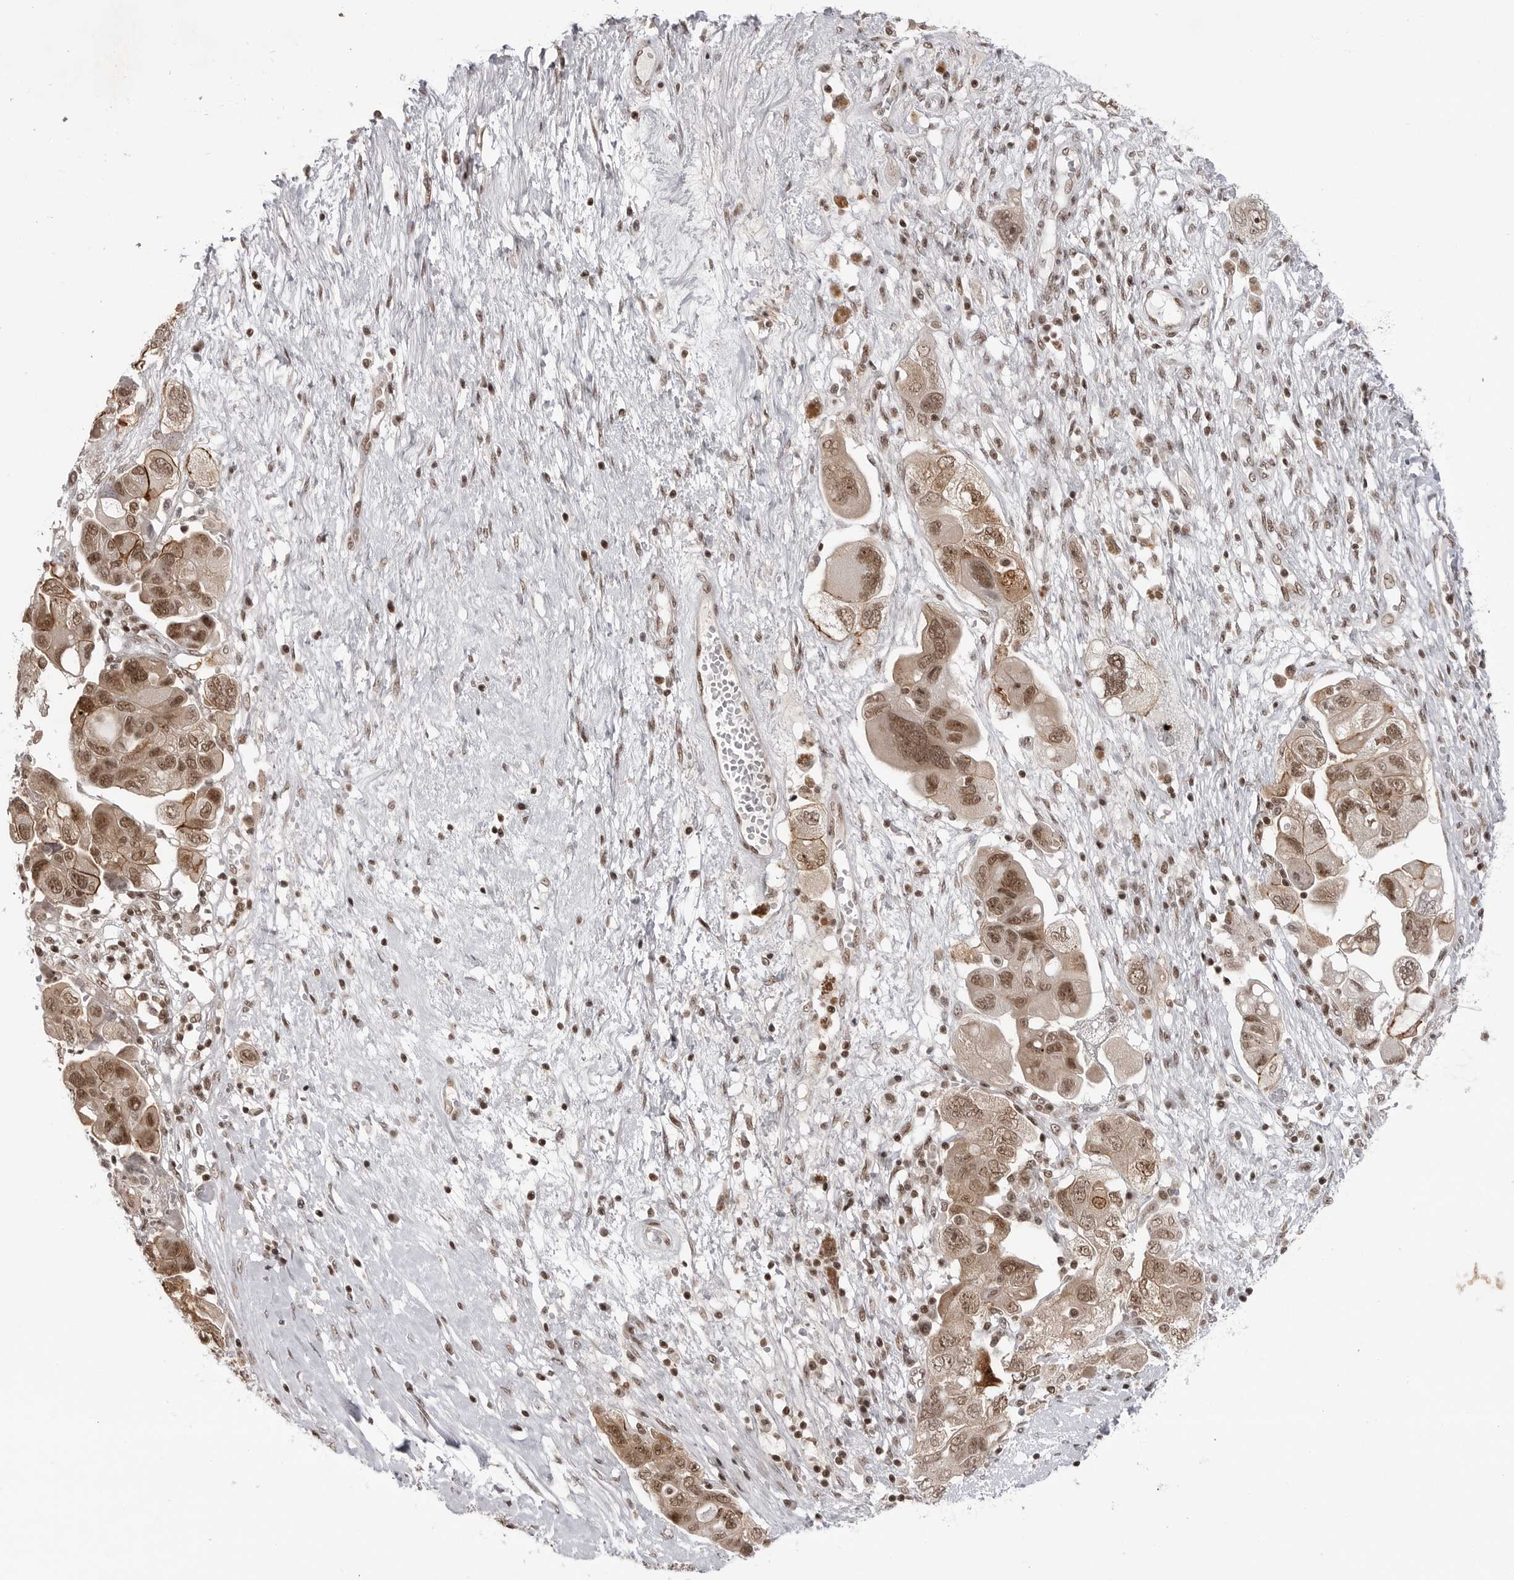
{"staining": {"intensity": "moderate", "quantity": ">75%", "location": "cytoplasmic/membranous,nuclear"}, "tissue": "ovarian cancer", "cell_type": "Tumor cells", "image_type": "cancer", "snomed": [{"axis": "morphology", "description": "Carcinoma, NOS"}, {"axis": "morphology", "description": "Cystadenocarcinoma, serous, NOS"}, {"axis": "topography", "description": "Ovary"}], "caption": "Human ovarian cancer (serous cystadenocarcinoma) stained for a protein (brown) shows moderate cytoplasmic/membranous and nuclear positive staining in about >75% of tumor cells.", "gene": "TRIM66", "patient": {"sex": "female", "age": 69}}